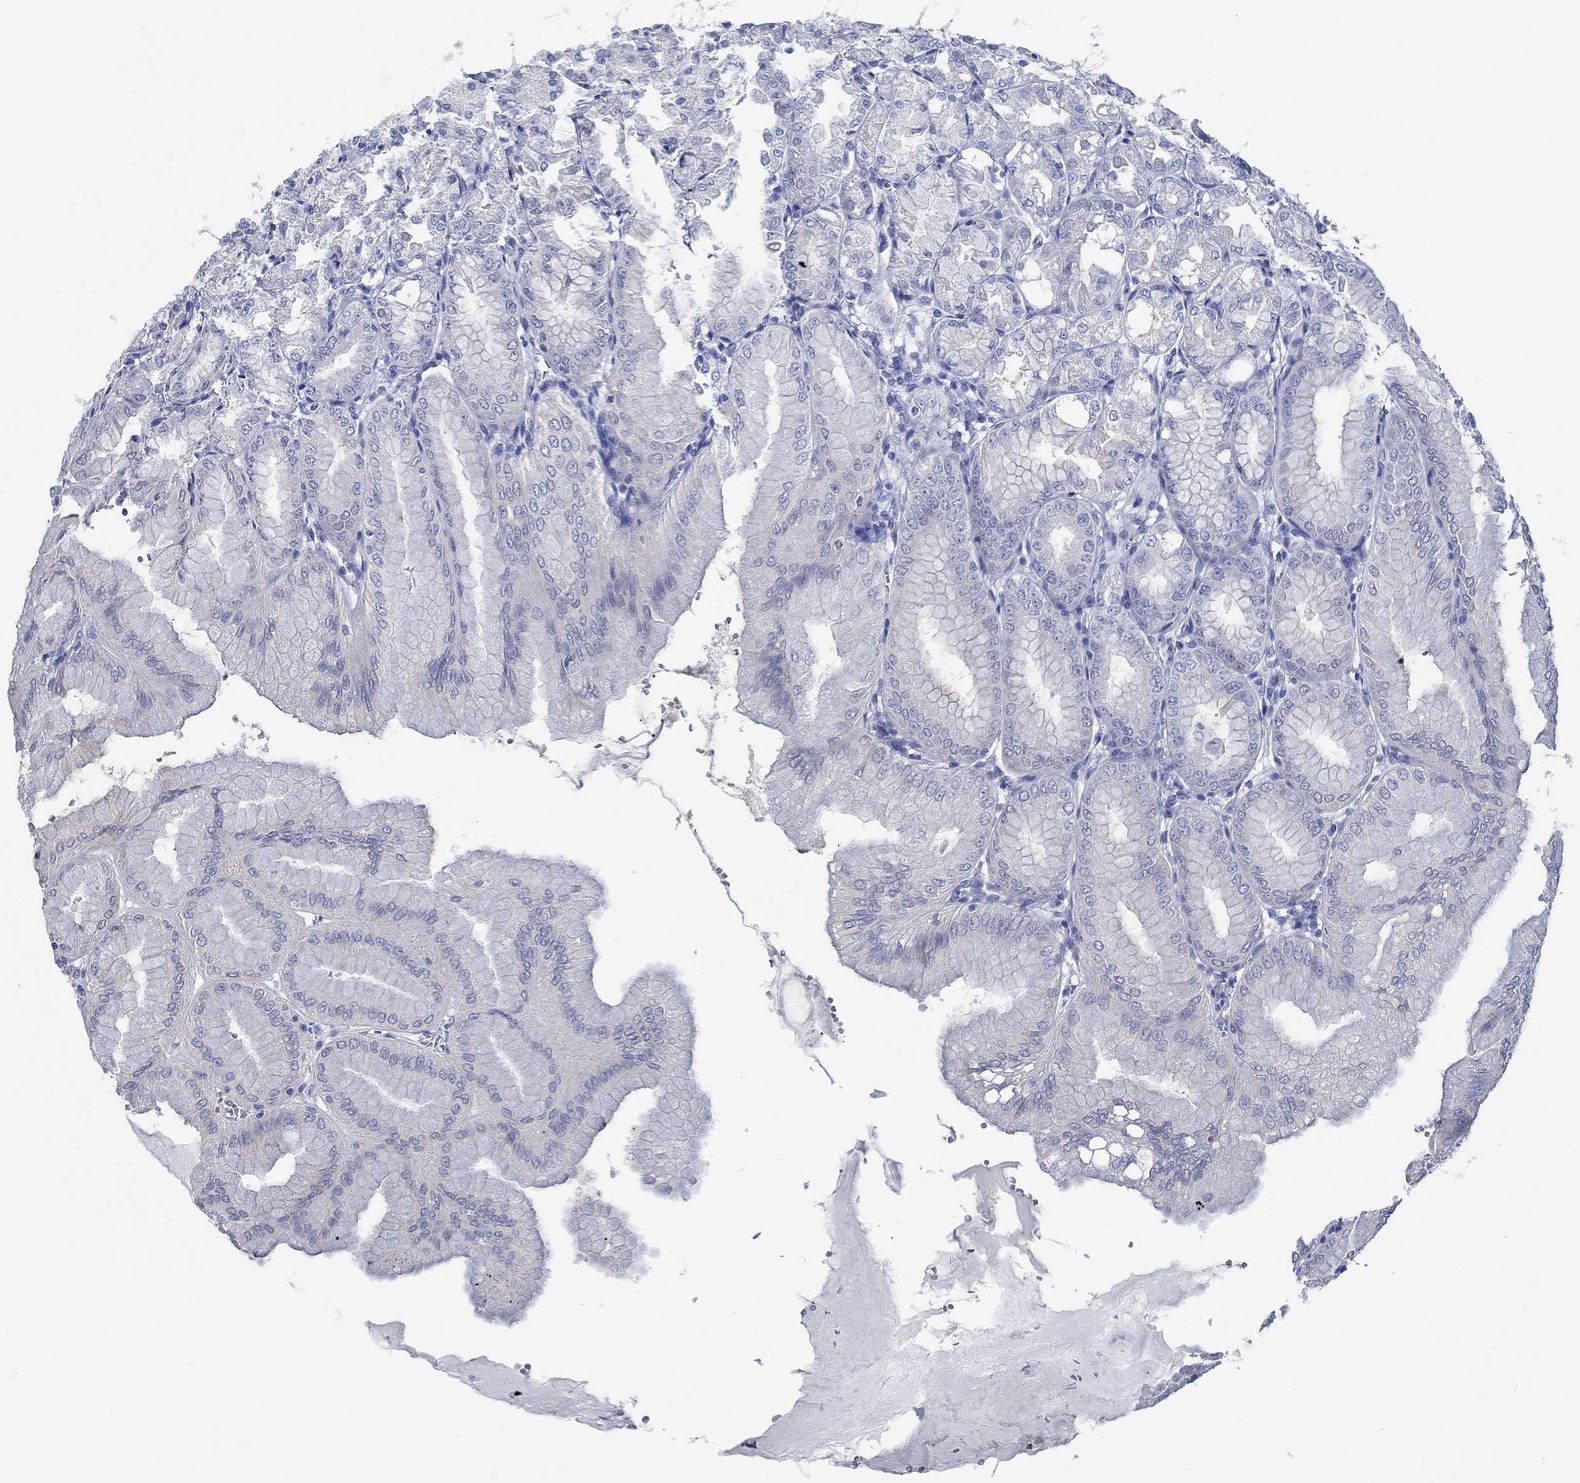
{"staining": {"intensity": "negative", "quantity": "none", "location": "none"}, "tissue": "stomach", "cell_type": "Glandular cells", "image_type": "normal", "snomed": [{"axis": "morphology", "description": "Normal tissue, NOS"}, {"axis": "topography", "description": "Stomach, lower"}], "caption": "Immunohistochemistry of benign stomach reveals no staining in glandular cells.", "gene": "TOMM20L", "patient": {"sex": "male", "age": 71}}